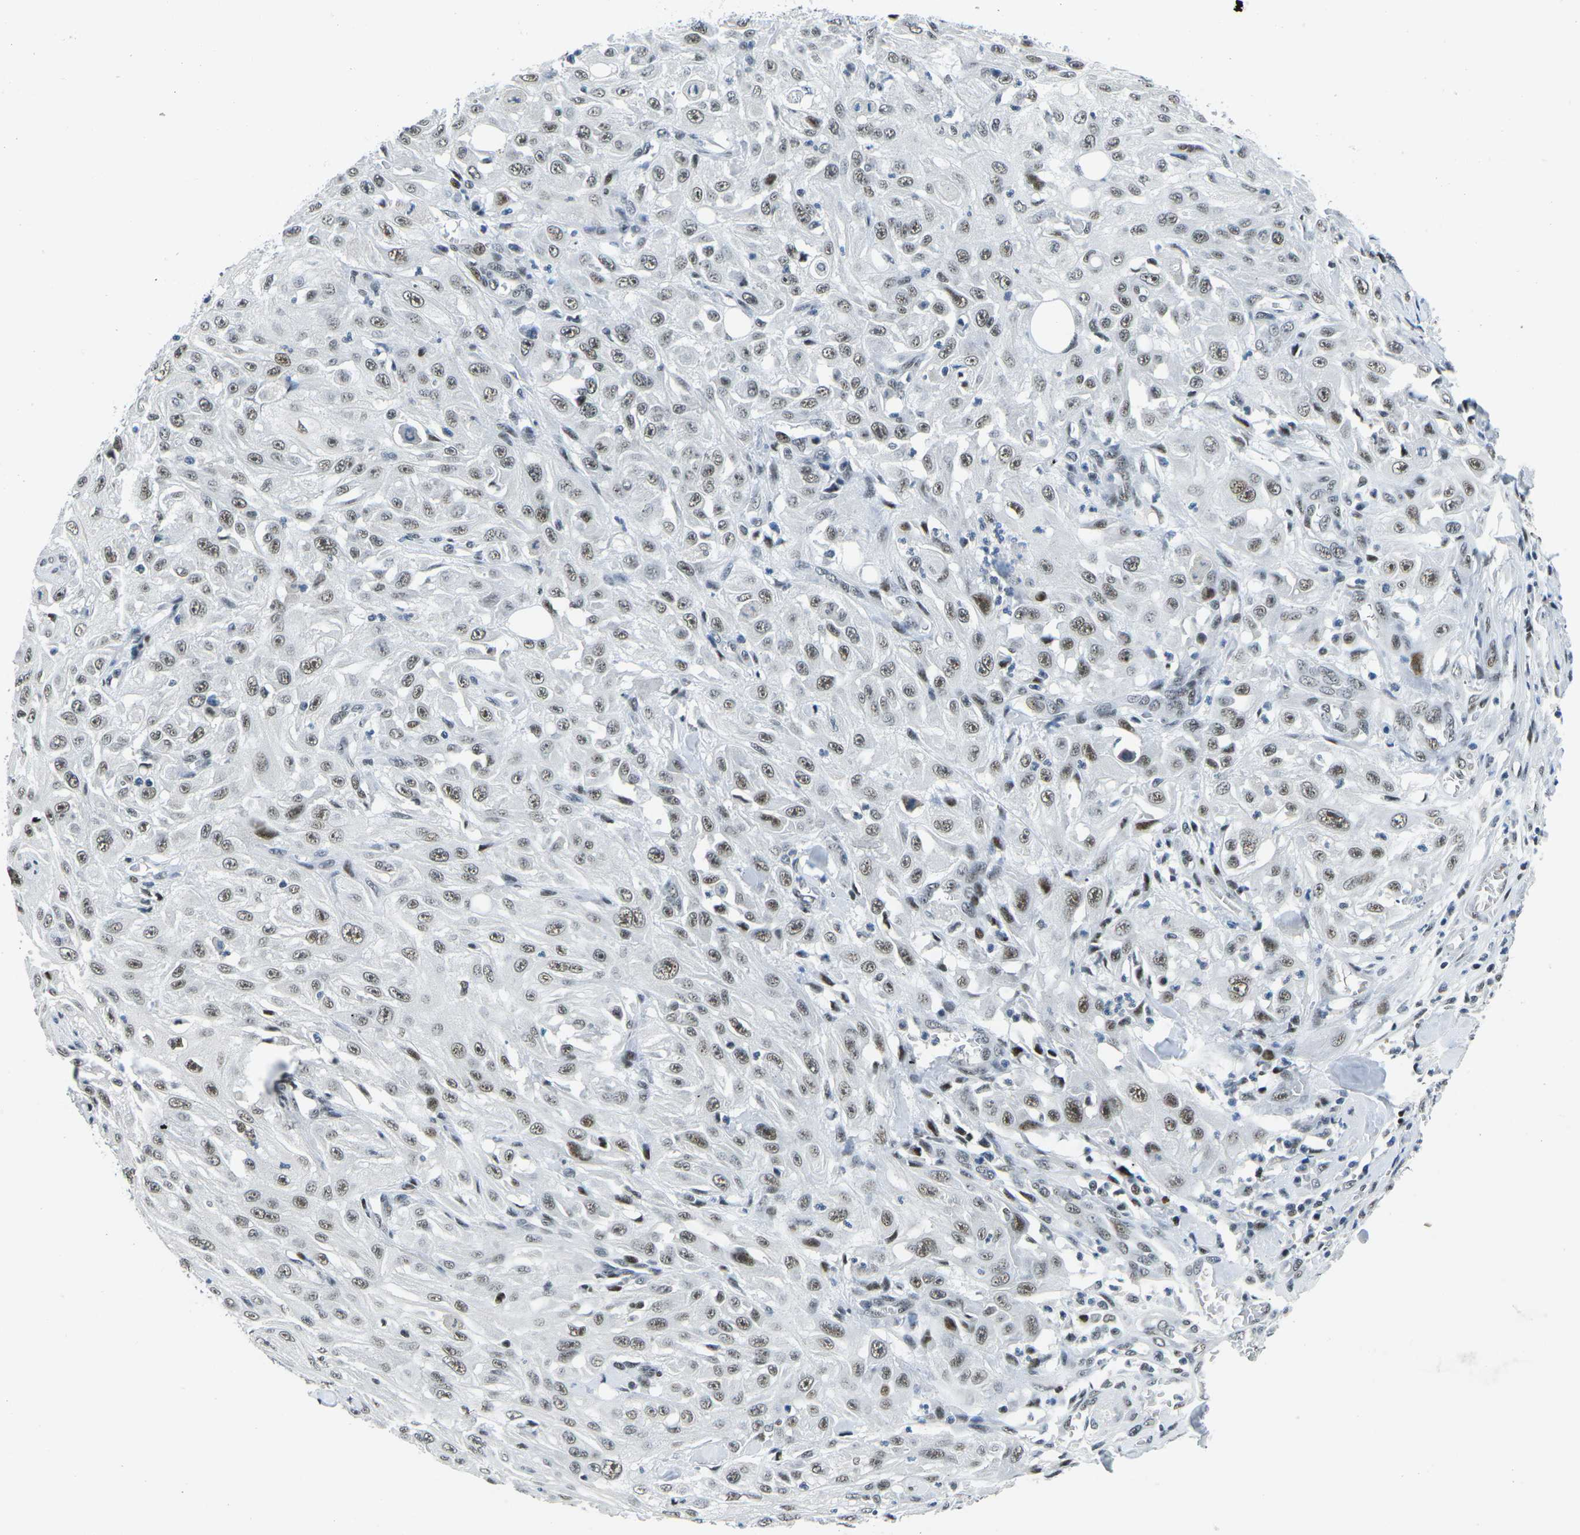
{"staining": {"intensity": "moderate", "quantity": ">75%", "location": "nuclear"}, "tissue": "skin cancer", "cell_type": "Tumor cells", "image_type": "cancer", "snomed": [{"axis": "morphology", "description": "Squamous cell carcinoma, NOS"}, {"axis": "morphology", "description": "Squamous cell carcinoma, metastatic, NOS"}, {"axis": "topography", "description": "Skin"}, {"axis": "topography", "description": "Lymph node"}], "caption": "Tumor cells reveal moderate nuclear expression in about >75% of cells in skin cancer (squamous cell carcinoma).", "gene": "PRPF8", "patient": {"sex": "male", "age": 75}}